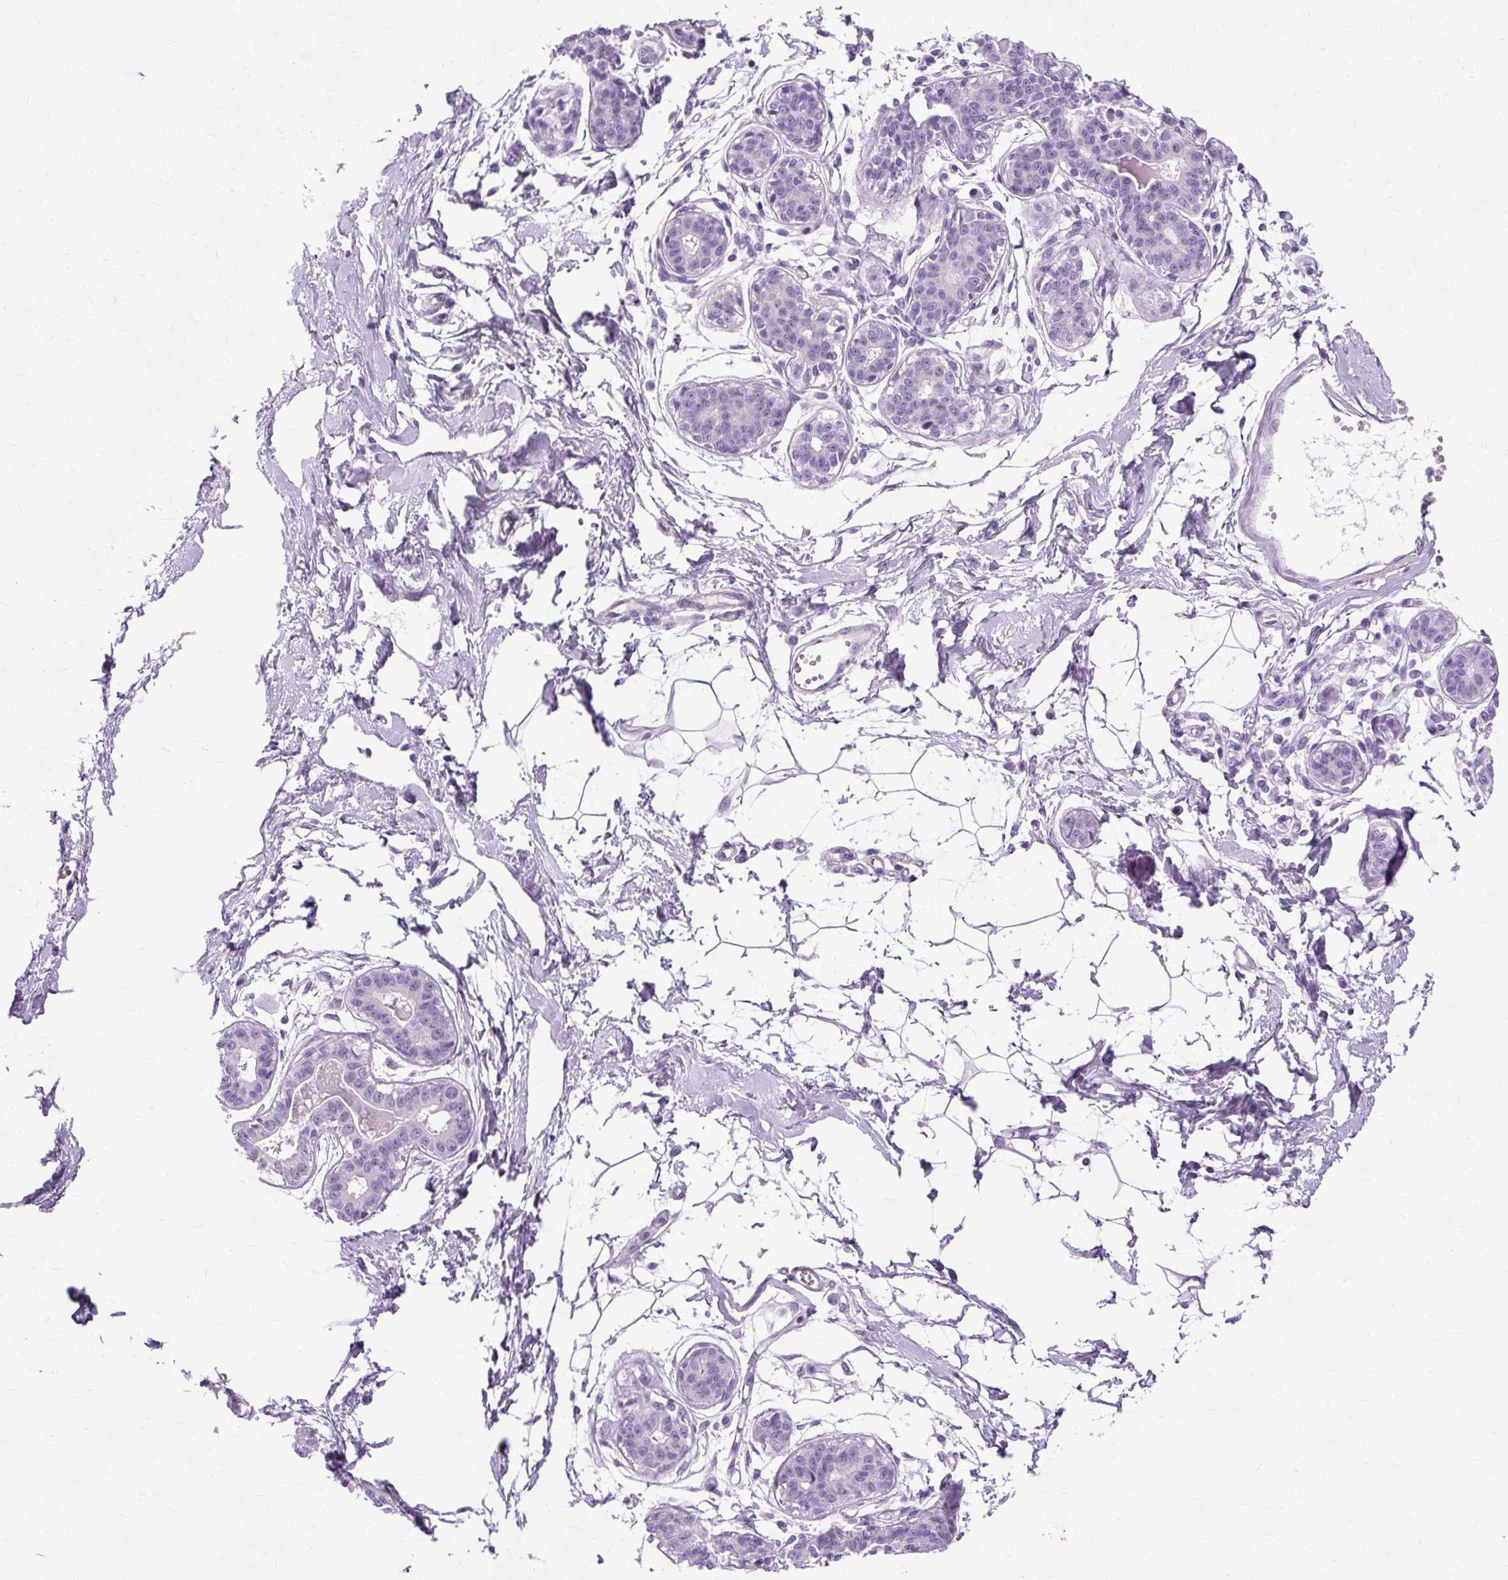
{"staining": {"intensity": "negative", "quantity": "none", "location": "none"}, "tissue": "breast", "cell_type": "Adipocytes", "image_type": "normal", "snomed": [{"axis": "morphology", "description": "Normal tissue, NOS"}, {"axis": "topography", "description": "Breast"}], "caption": "High magnification brightfield microscopy of unremarkable breast stained with DAB (3,3'-diaminobenzidine) (brown) and counterstained with hematoxylin (blue): adipocytes show no significant expression. (DAB immunohistochemistry (IHC) with hematoxylin counter stain).", "gene": "TMEM89", "patient": {"sex": "female", "age": 45}}